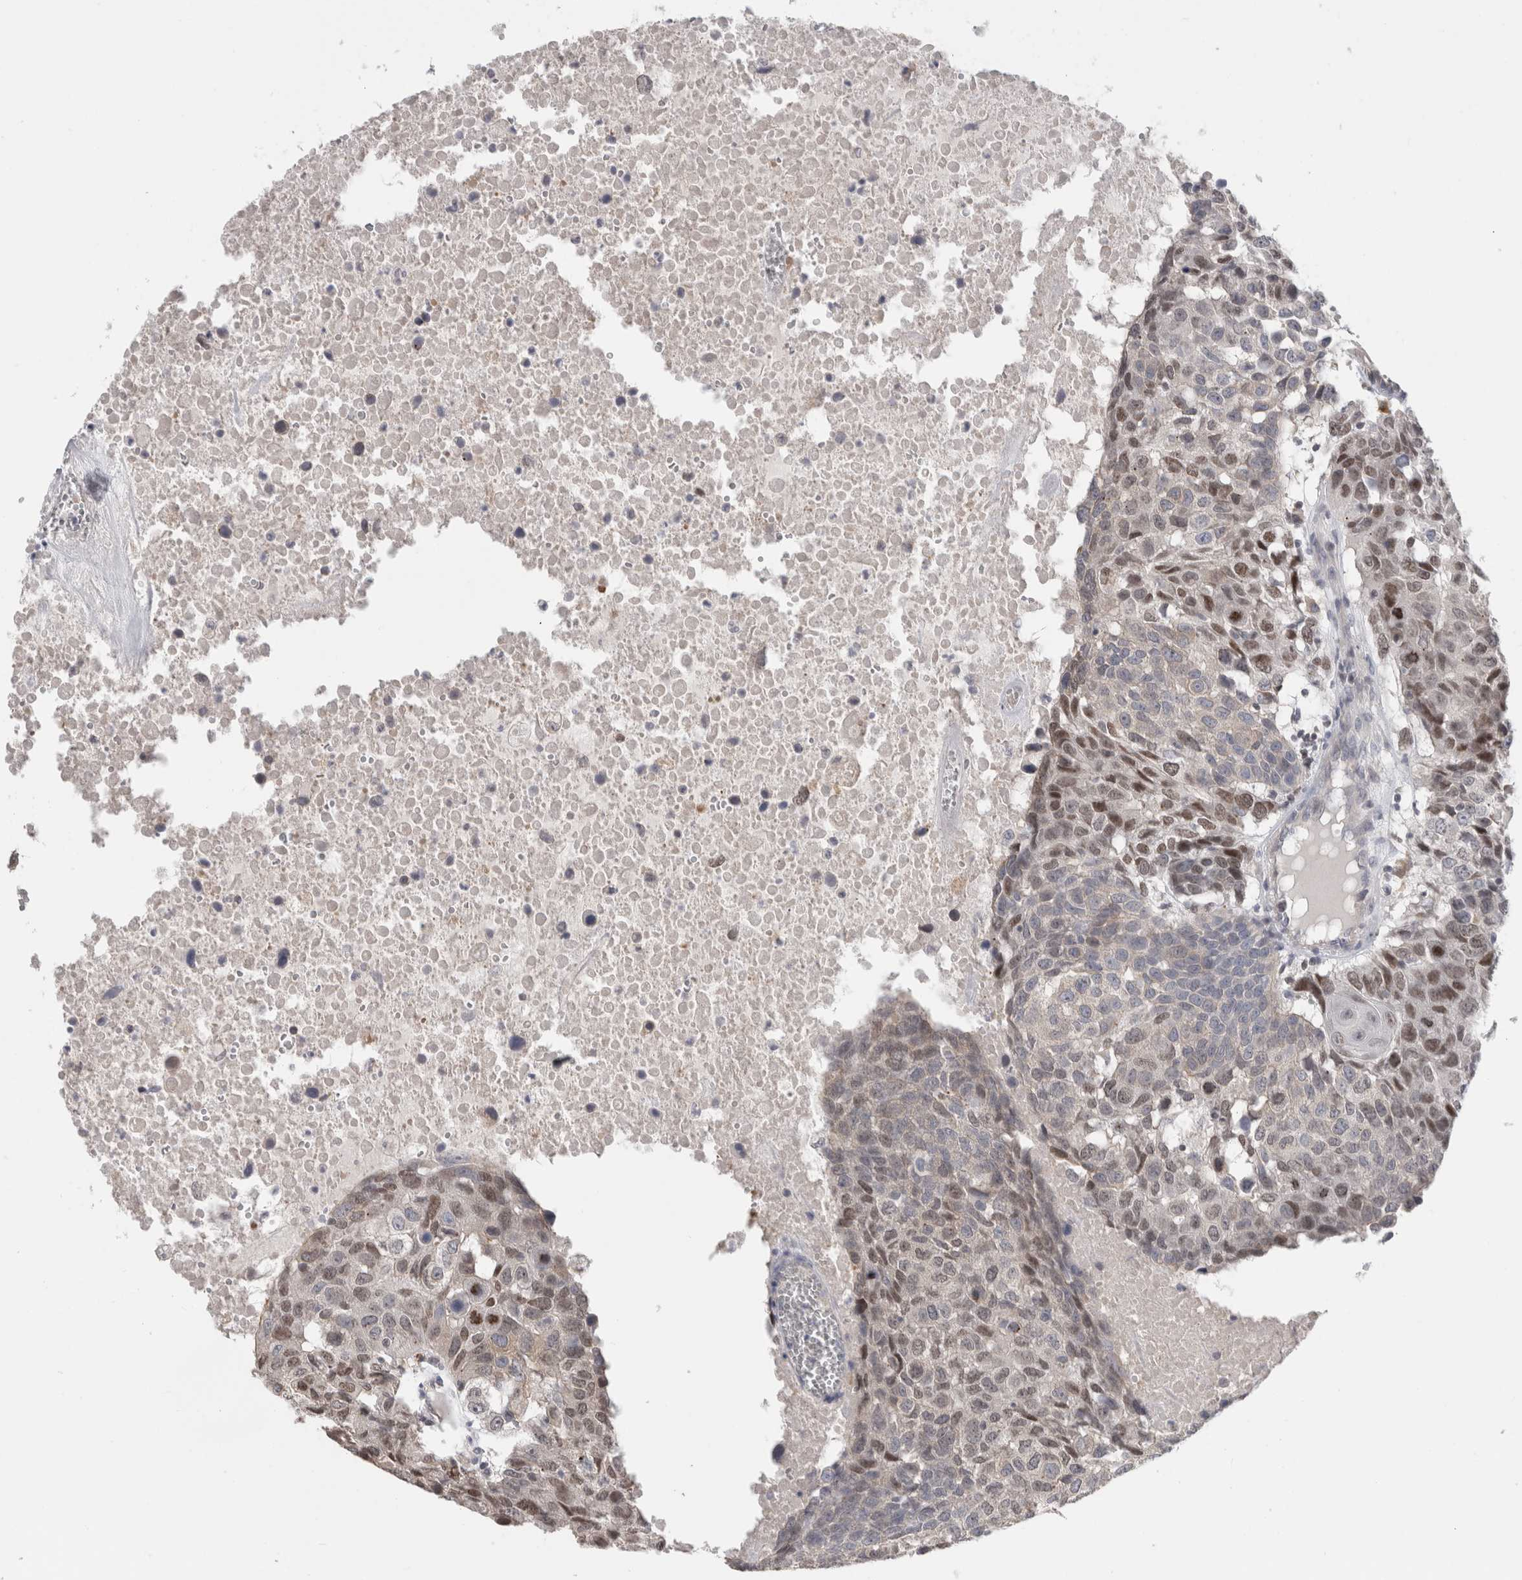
{"staining": {"intensity": "moderate", "quantity": "25%-75%", "location": "nuclear"}, "tissue": "head and neck cancer", "cell_type": "Tumor cells", "image_type": "cancer", "snomed": [{"axis": "morphology", "description": "Squamous cell carcinoma, NOS"}, {"axis": "topography", "description": "Head-Neck"}], "caption": "Protein expression analysis of head and neck squamous cell carcinoma exhibits moderate nuclear positivity in approximately 25%-75% of tumor cells. (DAB = brown stain, brightfield microscopy at high magnification).", "gene": "SYTL5", "patient": {"sex": "male", "age": 66}}